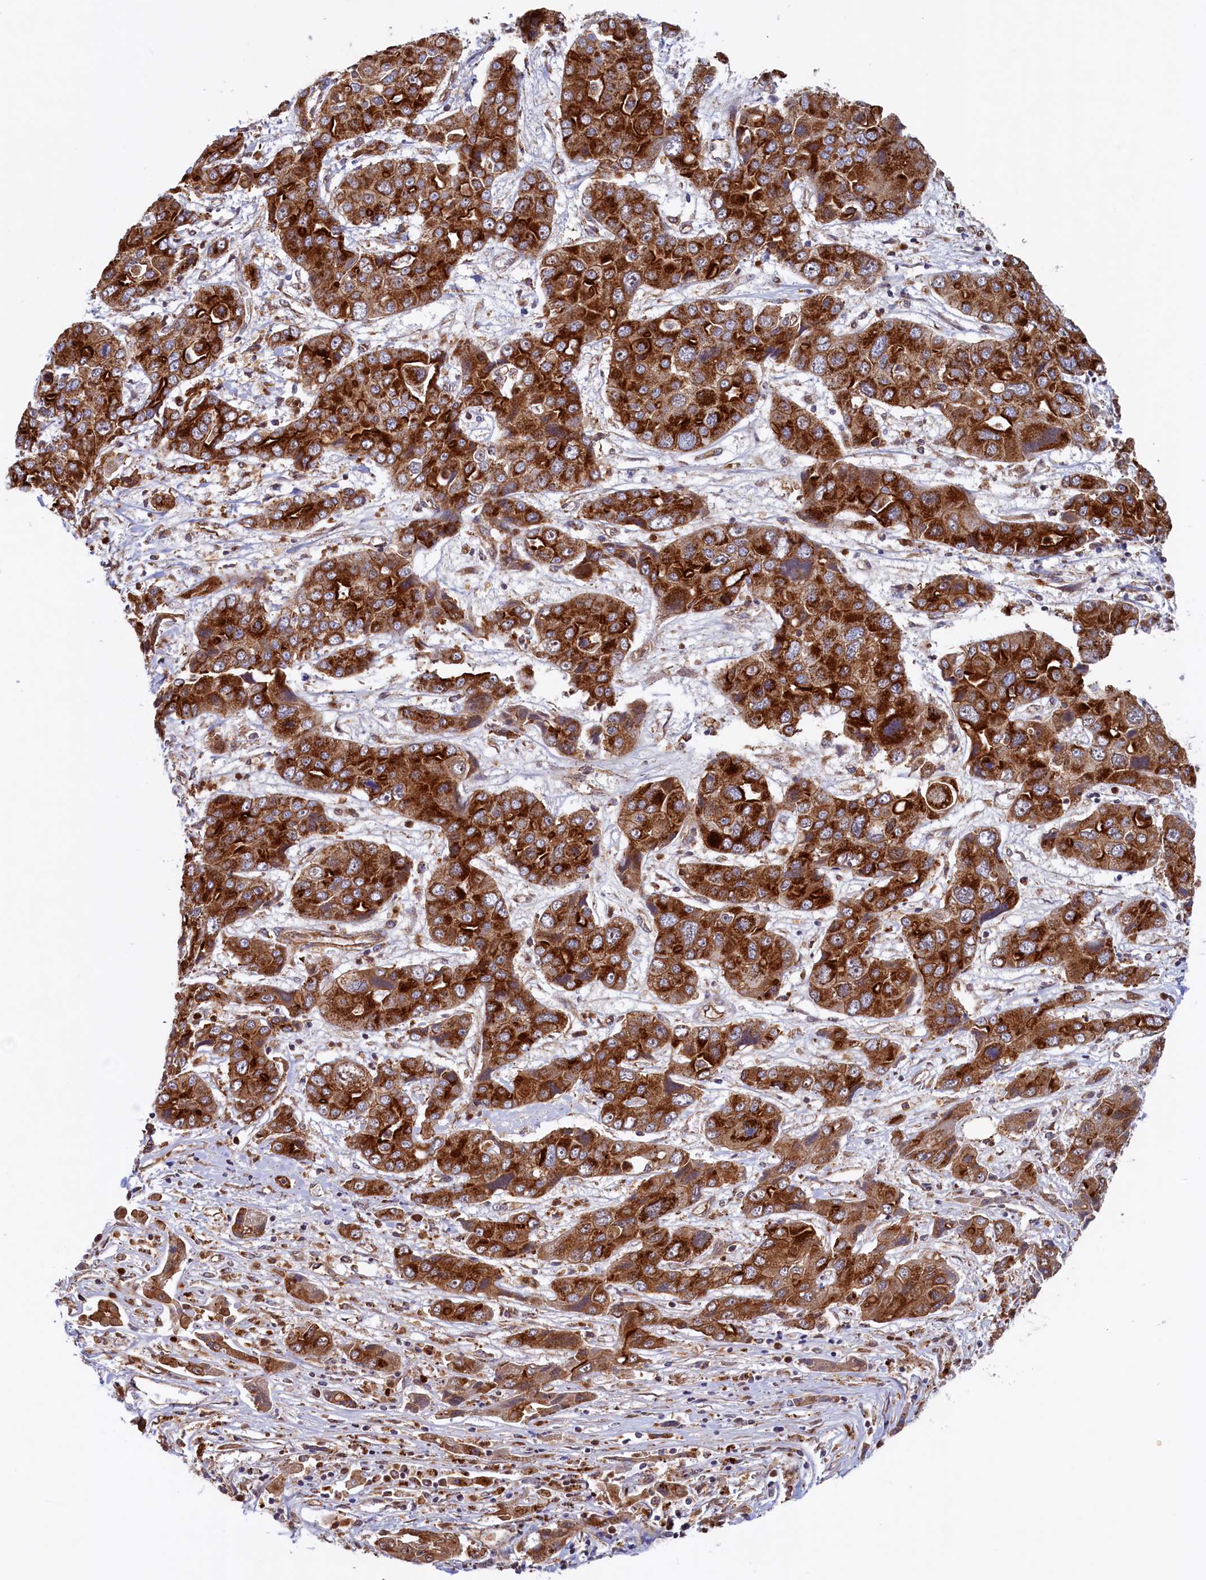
{"staining": {"intensity": "strong", "quantity": ">75%", "location": "cytoplasmic/membranous"}, "tissue": "liver cancer", "cell_type": "Tumor cells", "image_type": "cancer", "snomed": [{"axis": "morphology", "description": "Cholangiocarcinoma"}, {"axis": "topography", "description": "Liver"}], "caption": "A photomicrograph of human liver cholangiocarcinoma stained for a protein displays strong cytoplasmic/membranous brown staining in tumor cells.", "gene": "UBE3B", "patient": {"sex": "male", "age": 67}}